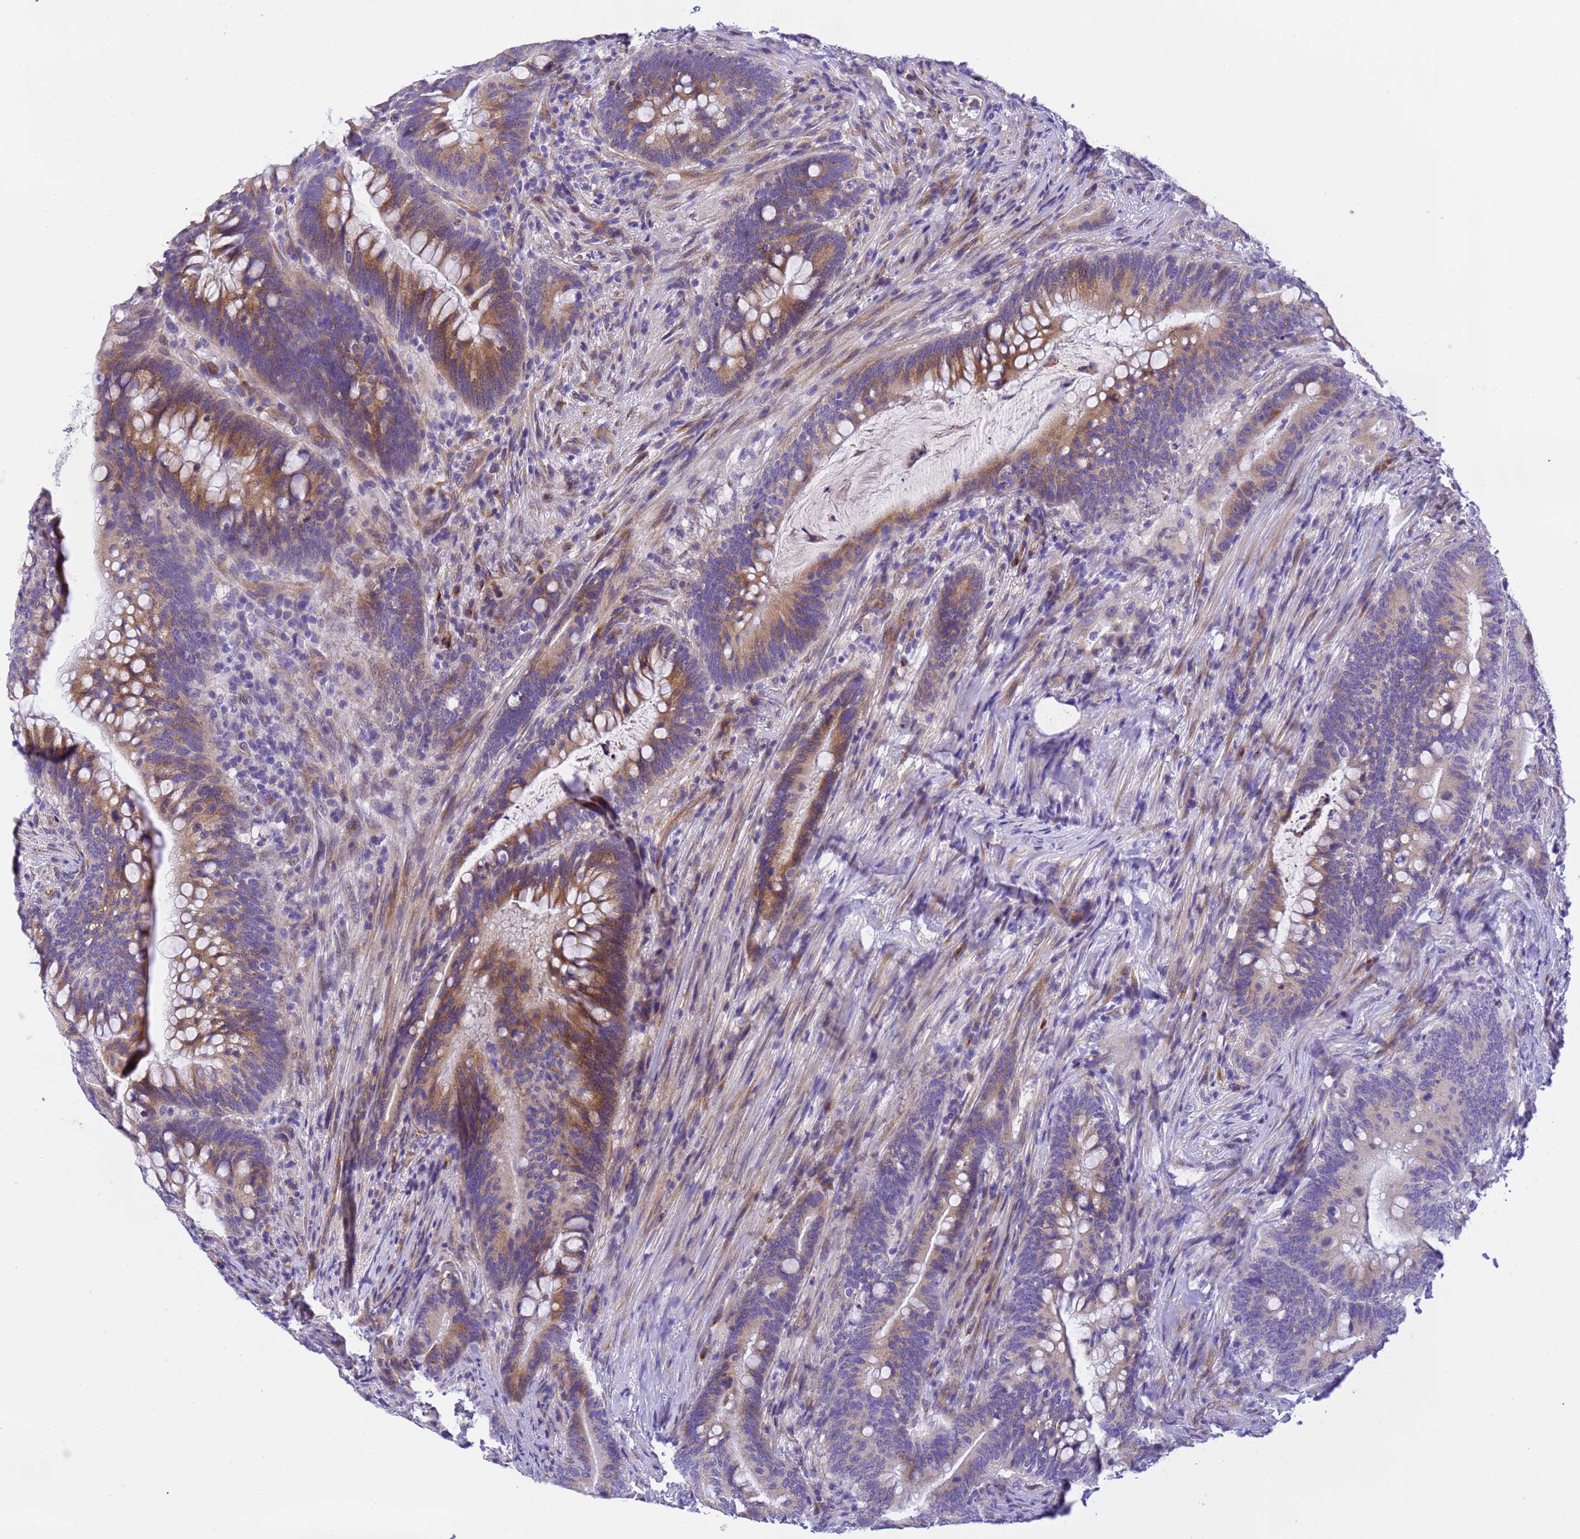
{"staining": {"intensity": "moderate", "quantity": ">75%", "location": "cytoplasmic/membranous"}, "tissue": "colorectal cancer", "cell_type": "Tumor cells", "image_type": "cancer", "snomed": [{"axis": "morphology", "description": "Adenocarcinoma, NOS"}, {"axis": "topography", "description": "Colon"}], "caption": "A micrograph showing moderate cytoplasmic/membranous positivity in about >75% of tumor cells in adenocarcinoma (colorectal), as visualized by brown immunohistochemical staining.", "gene": "RHBDD3", "patient": {"sex": "female", "age": 66}}